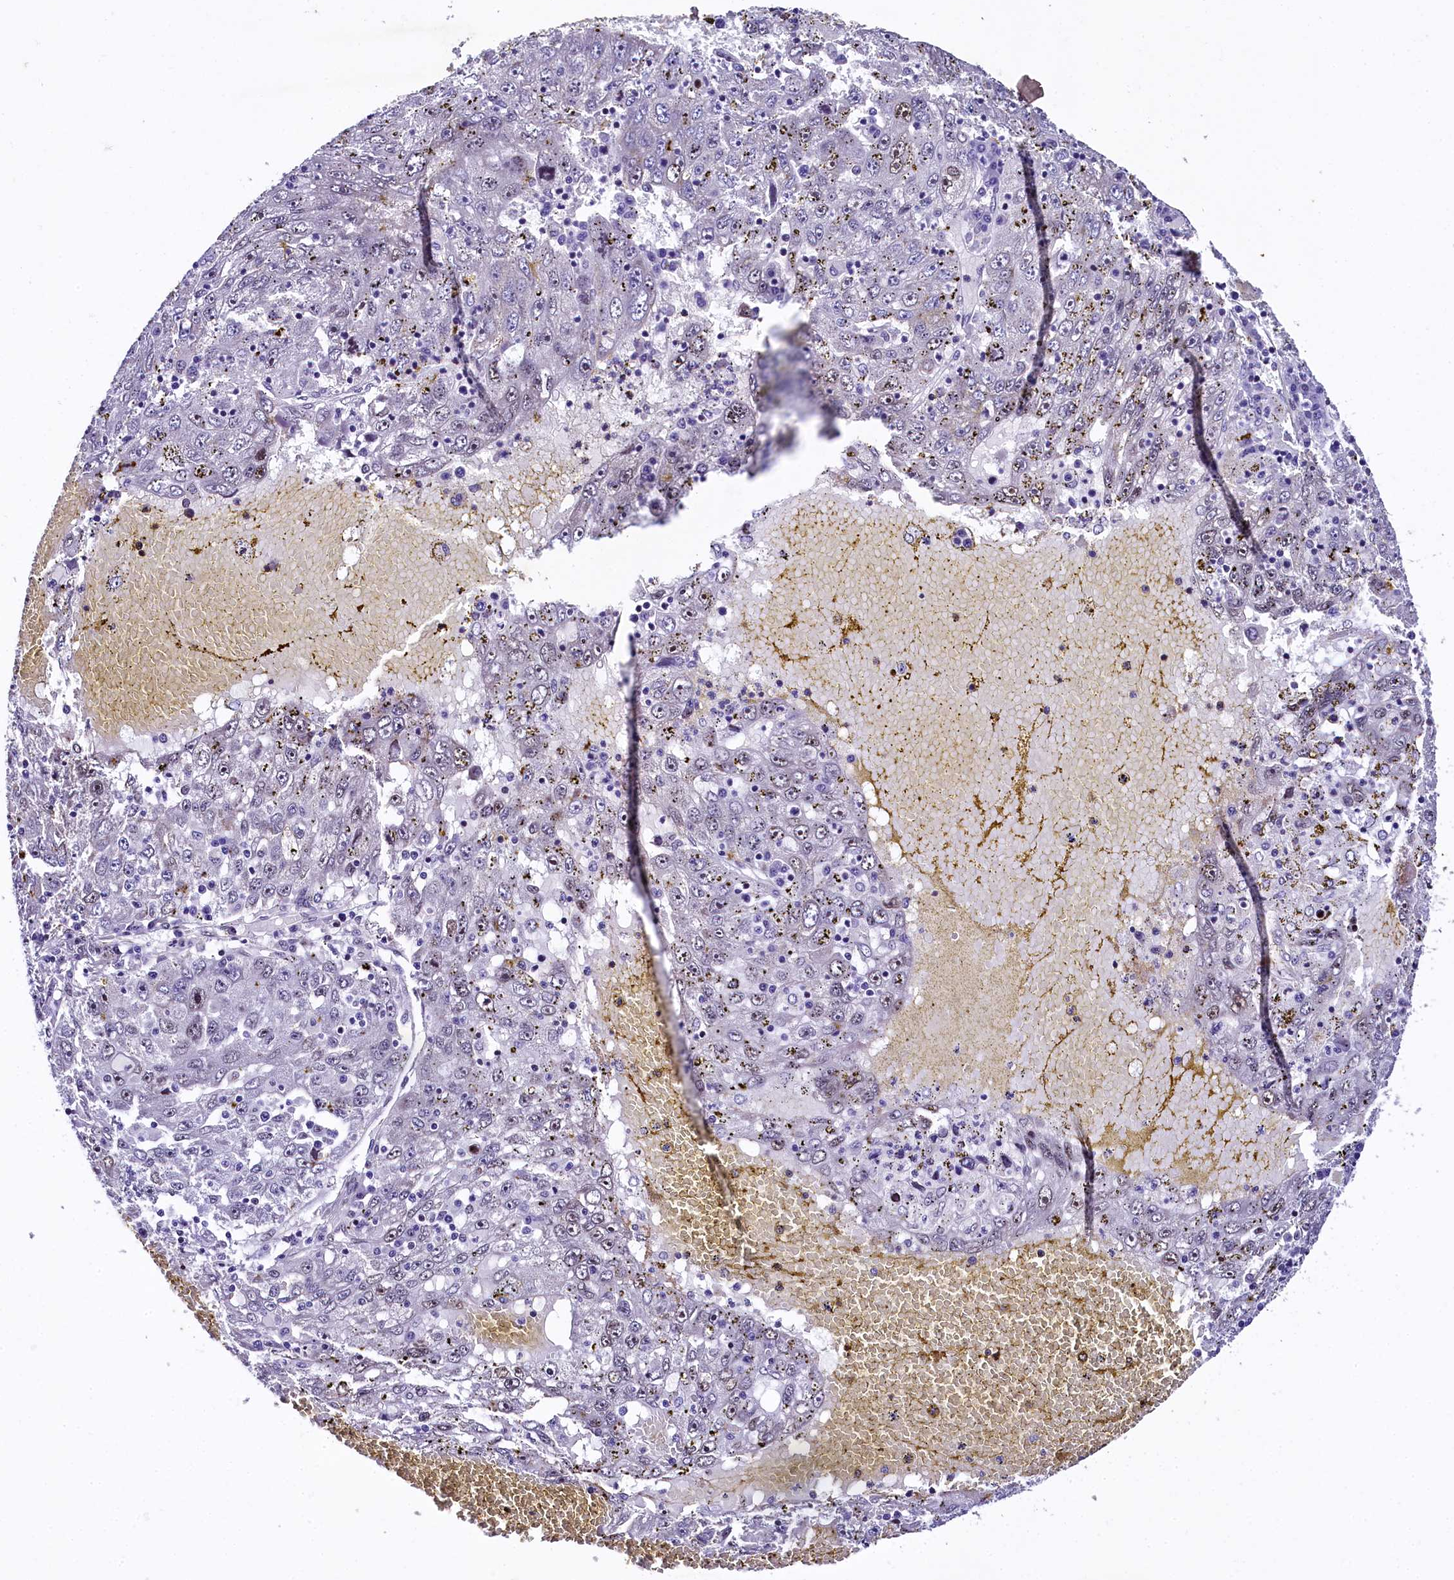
{"staining": {"intensity": "weak", "quantity": "<25%", "location": "nuclear"}, "tissue": "liver cancer", "cell_type": "Tumor cells", "image_type": "cancer", "snomed": [{"axis": "morphology", "description": "Carcinoma, Hepatocellular, NOS"}, {"axis": "topography", "description": "Liver"}], "caption": "An image of human liver cancer (hepatocellular carcinoma) is negative for staining in tumor cells.", "gene": "SAMD10", "patient": {"sex": "male", "age": 49}}